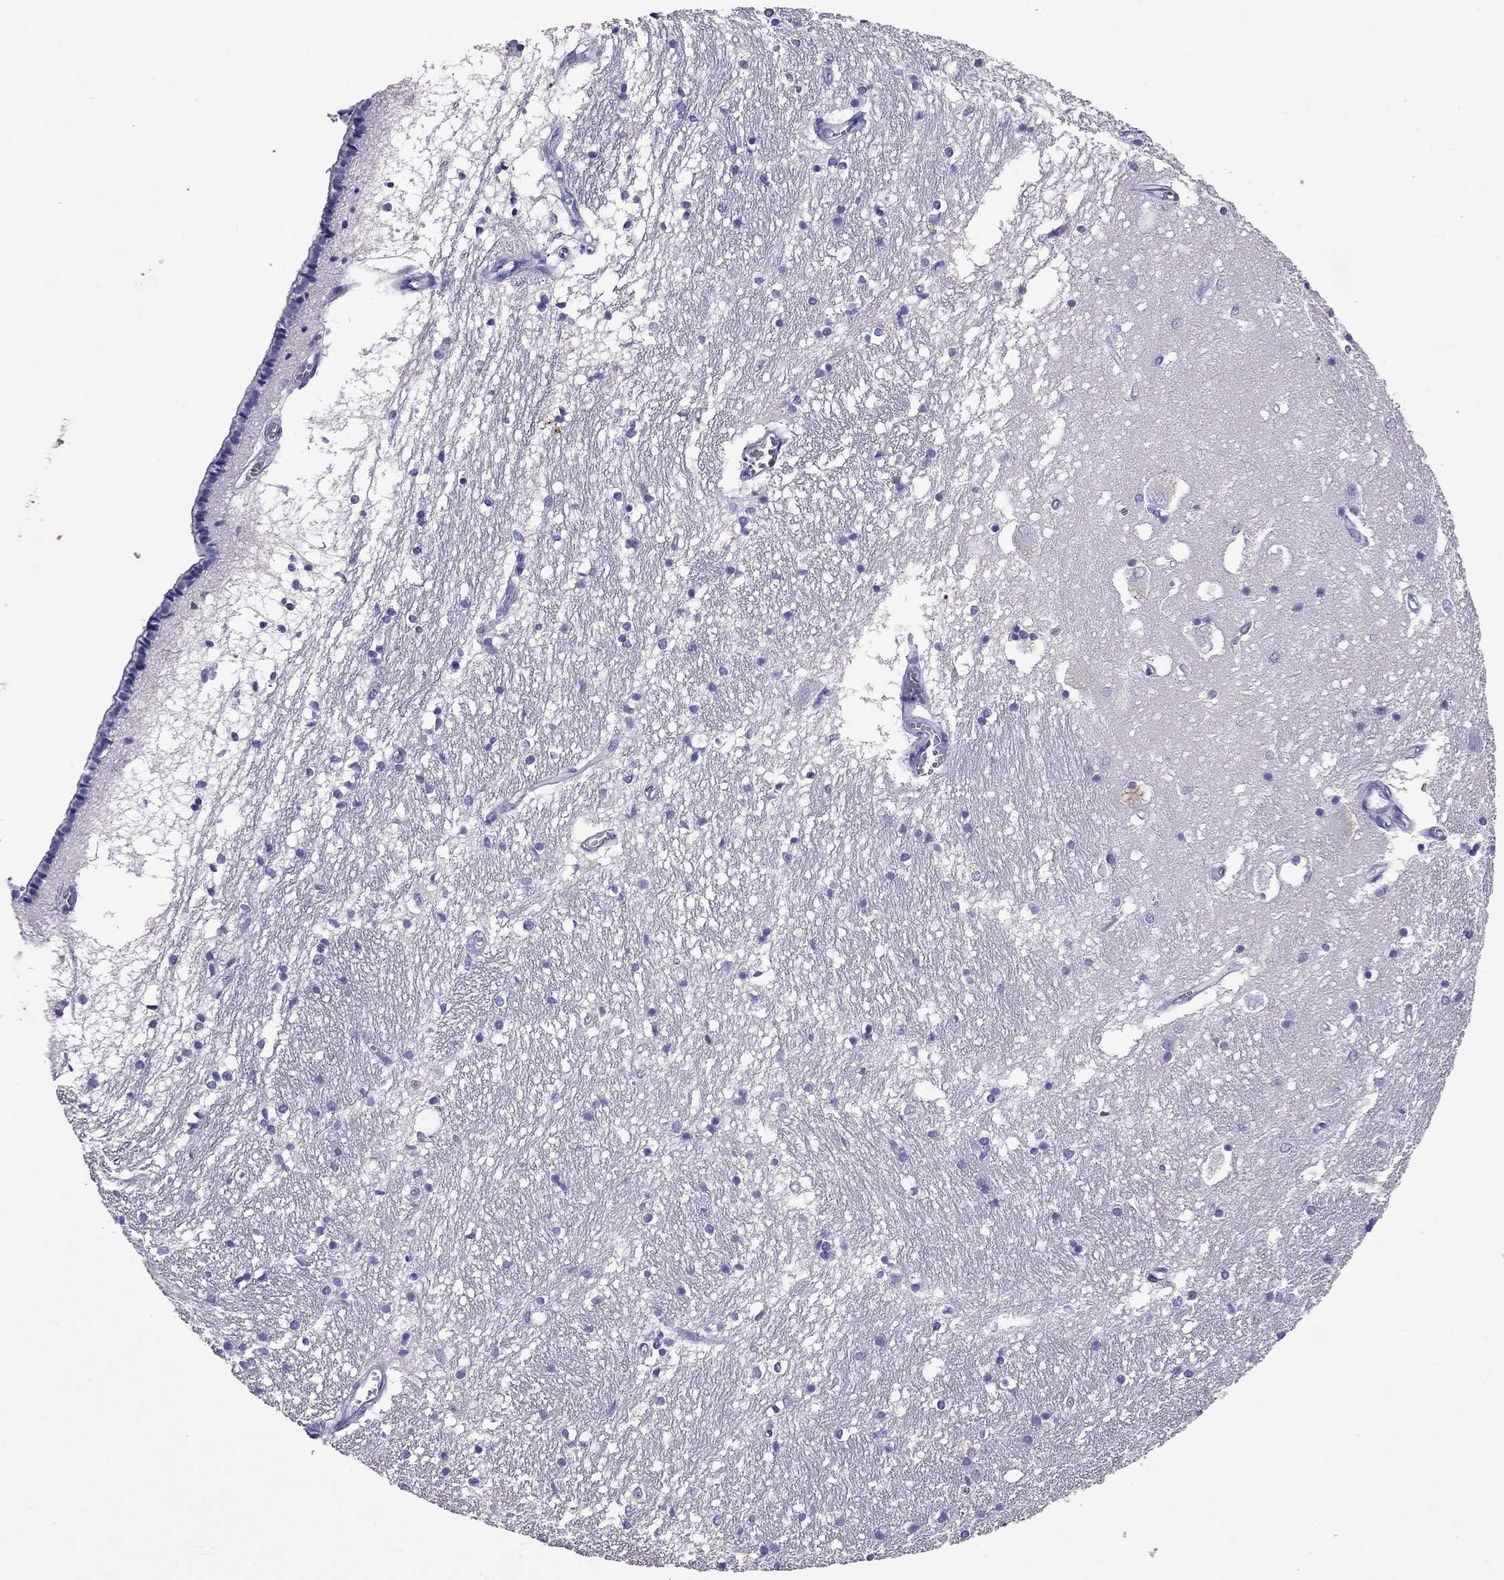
{"staining": {"intensity": "negative", "quantity": "none", "location": "none"}, "tissue": "caudate", "cell_type": "Glial cells", "image_type": "normal", "snomed": [{"axis": "morphology", "description": "Normal tissue, NOS"}, {"axis": "topography", "description": "Lateral ventricle wall"}], "caption": "High power microscopy micrograph of an immunohistochemistry micrograph of normal caudate, revealing no significant positivity in glial cells.", "gene": "CALHM1", "patient": {"sex": "female", "age": 71}}